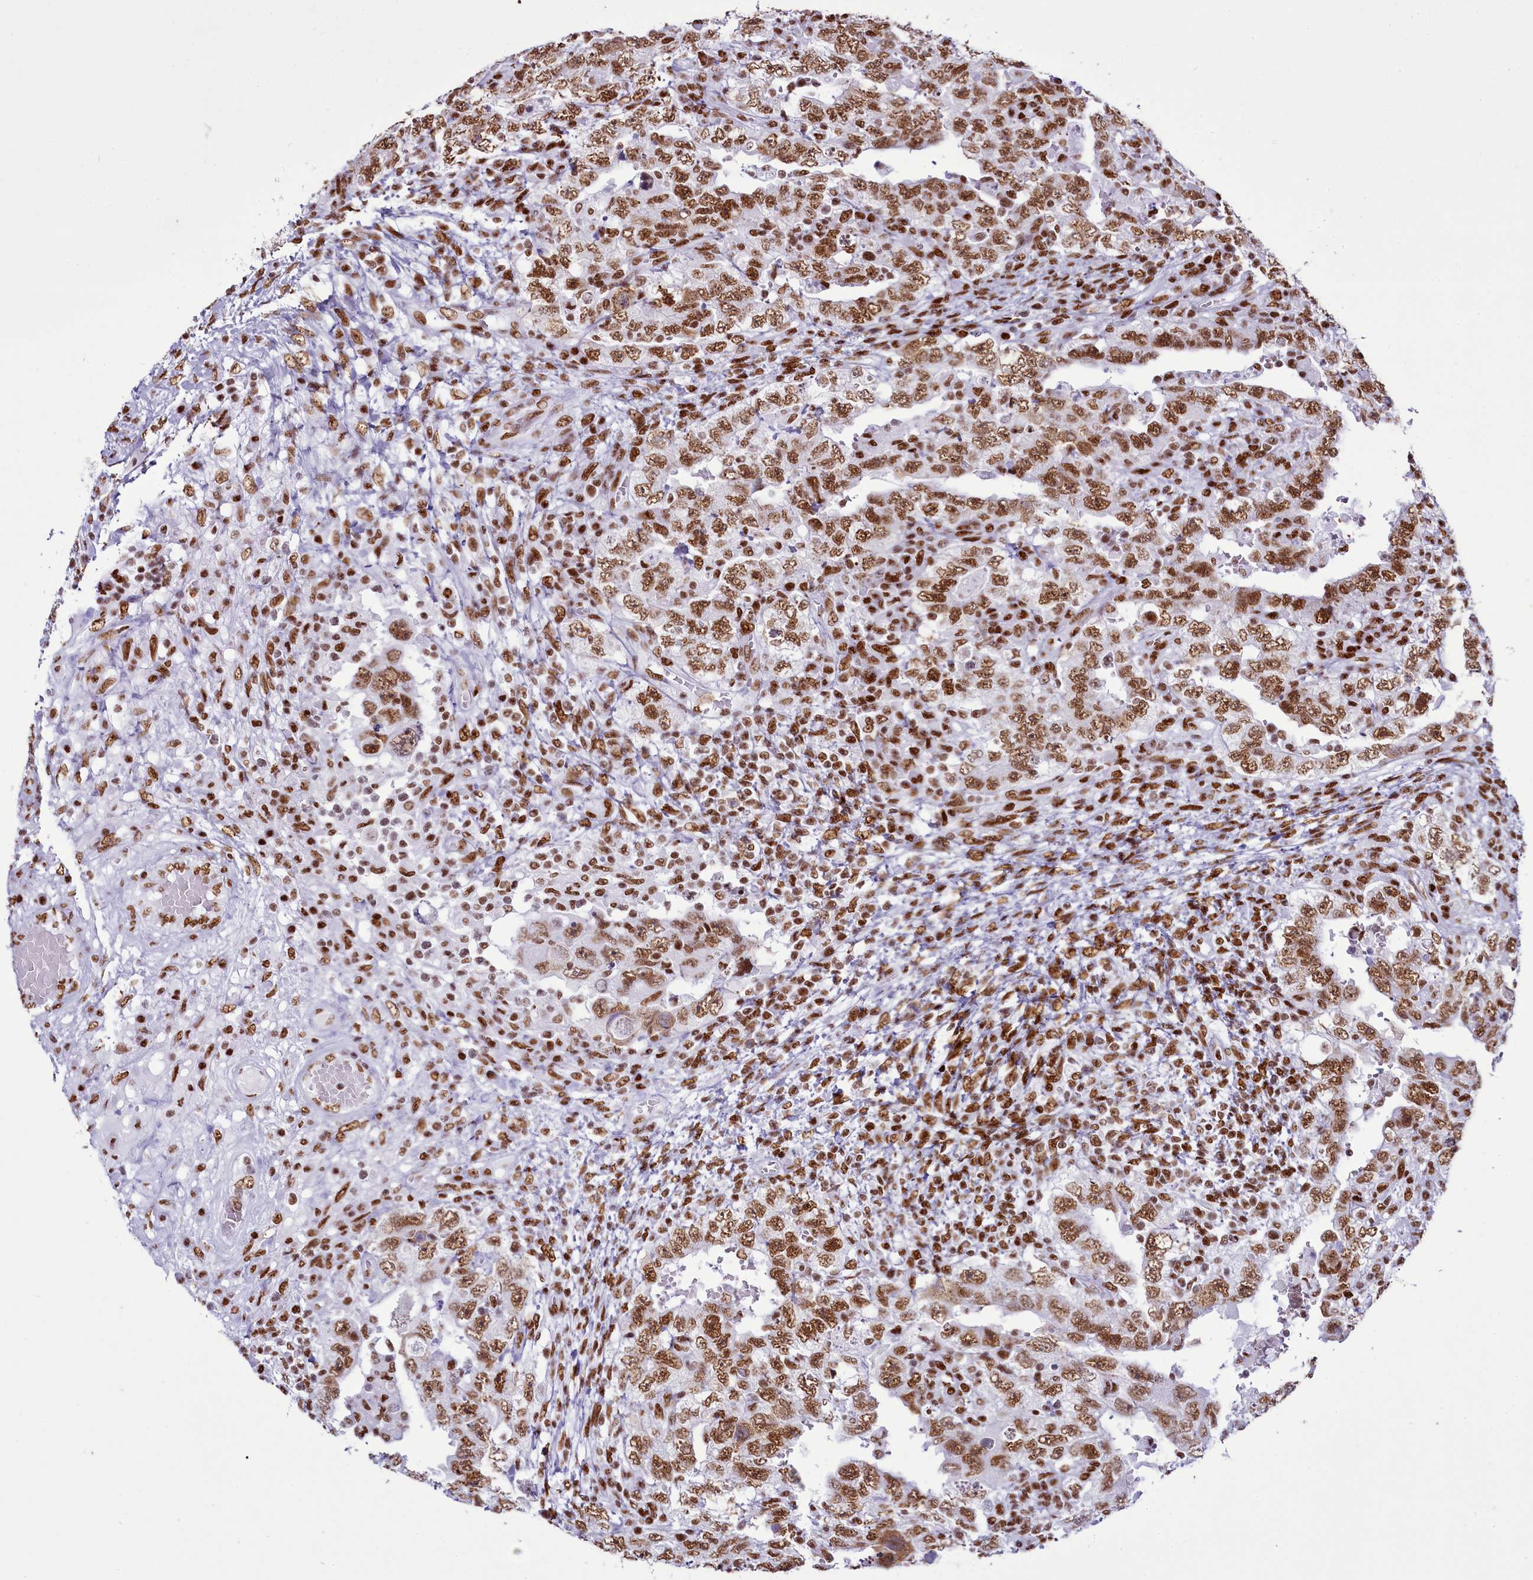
{"staining": {"intensity": "moderate", "quantity": ">75%", "location": "nuclear"}, "tissue": "testis cancer", "cell_type": "Tumor cells", "image_type": "cancer", "snomed": [{"axis": "morphology", "description": "Carcinoma, Embryonal, NOS"}, {"axis": "topography", "description": "Testis"}], "caption": "A high-resolution photomicrograph shows IHC staining of embryonal carcinoma (testis), which exhibits moderate nuclear expression in approximately >75% of tumor cells. The staining was performed using DAB, with brown indicating positive protein expression. Nuclei are stained blue with hematoxylin.", "gene": "RALY", "patient": {"sex": "male", "age": 26}}